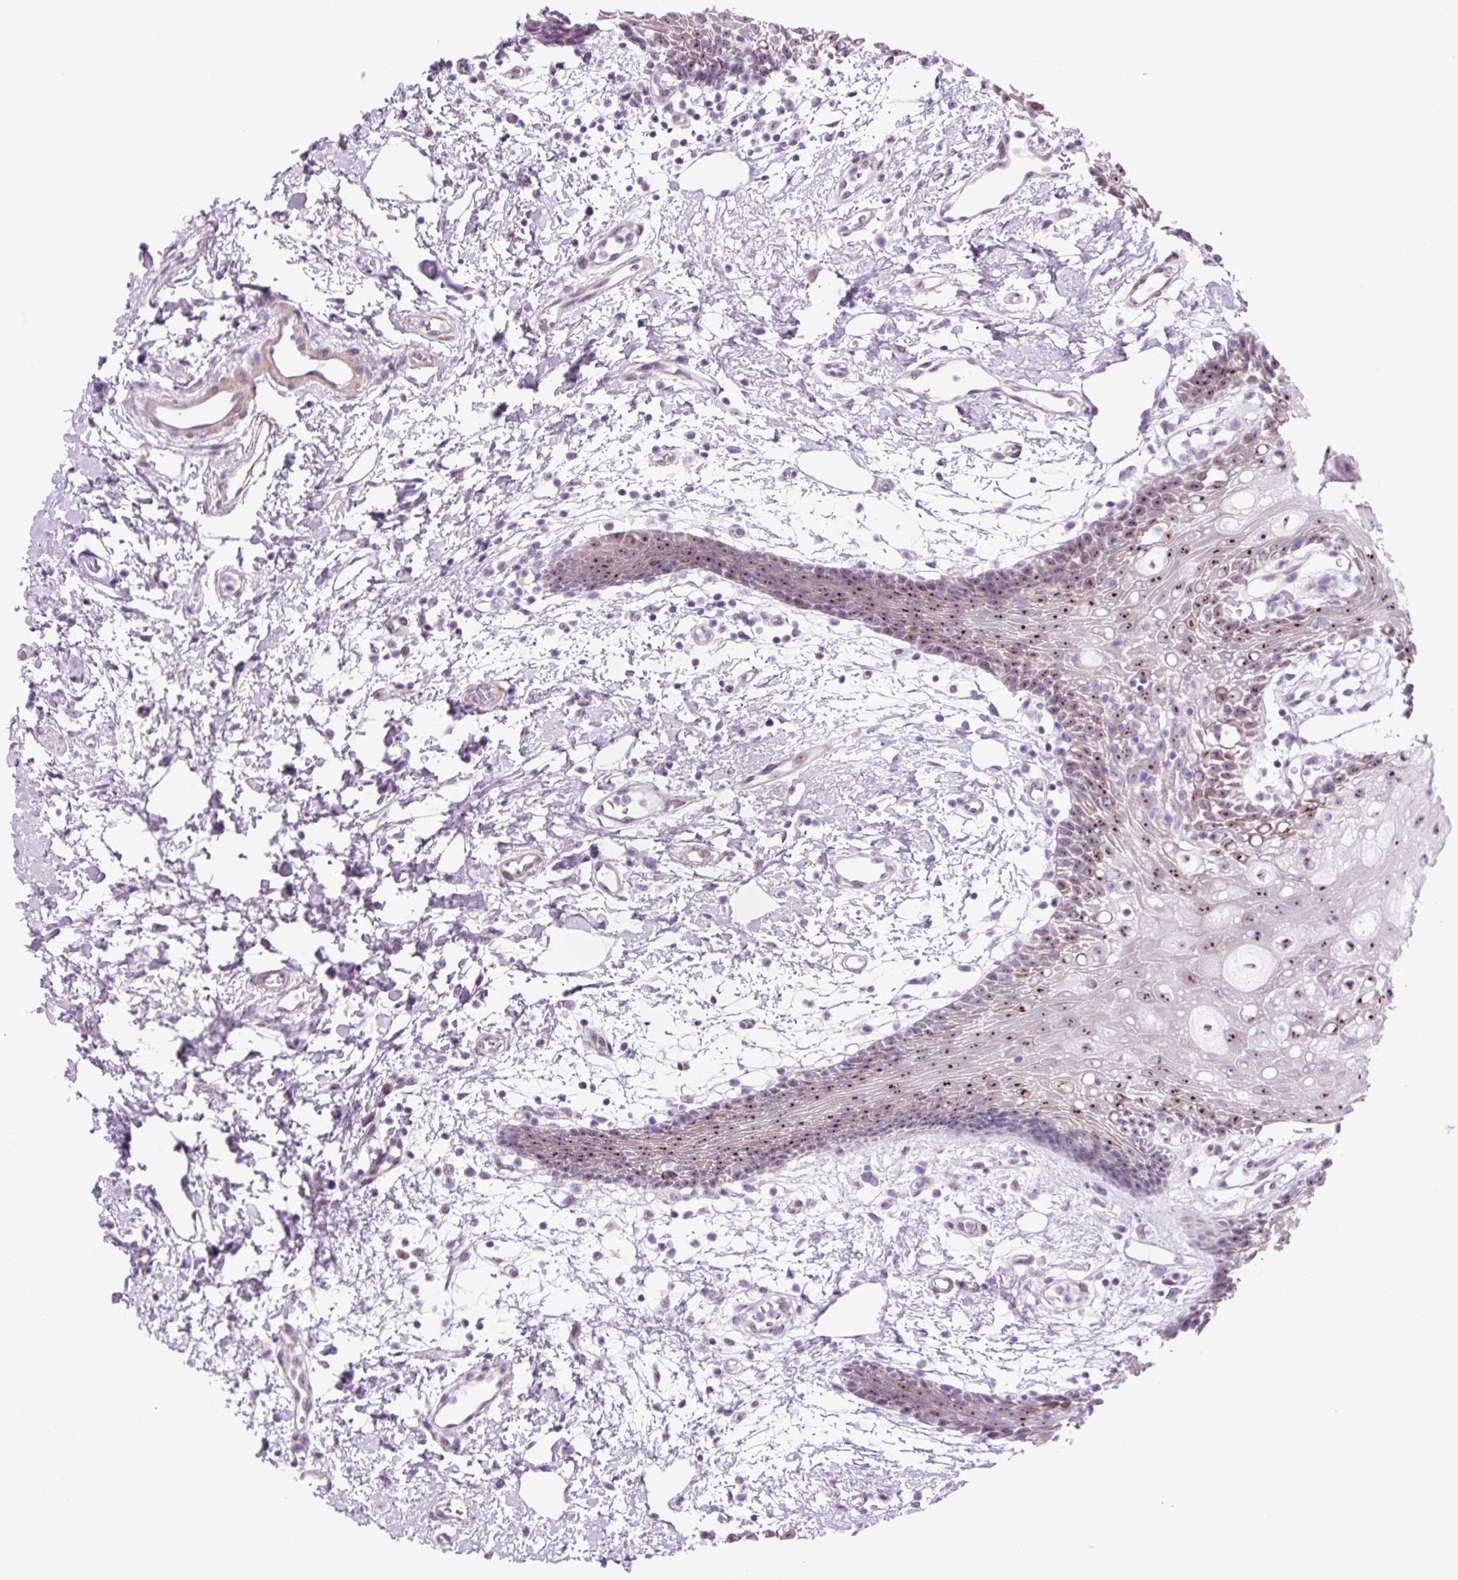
{"staining": {"intensity": "moderate", "quantity": "25%-75%", "location": "cytoplasmic/membranous,nuclear"}, "tissue": "oral mucosa", "cell_type": "Squamous epithelial cells", "image_type": "normal", "snomed": [{"axis": "morphology", "description": "Normal tissue, NOS"}, {"axis": "topography", "description": "Oral tissue"}], "caption": "Moderate cytoplasmic/membranous,nuclear positivity is seen in about 25%-75% of squamous epithelial cells in normal oral mucosa. Using DAB (3,3'-diaminobenzidine) (brown) and hematoxylin (blue) stains, captured at high magnification using brightfield microscopy.", "gene": "RRS1", "patient": {"sex": "female", "age": 59}}